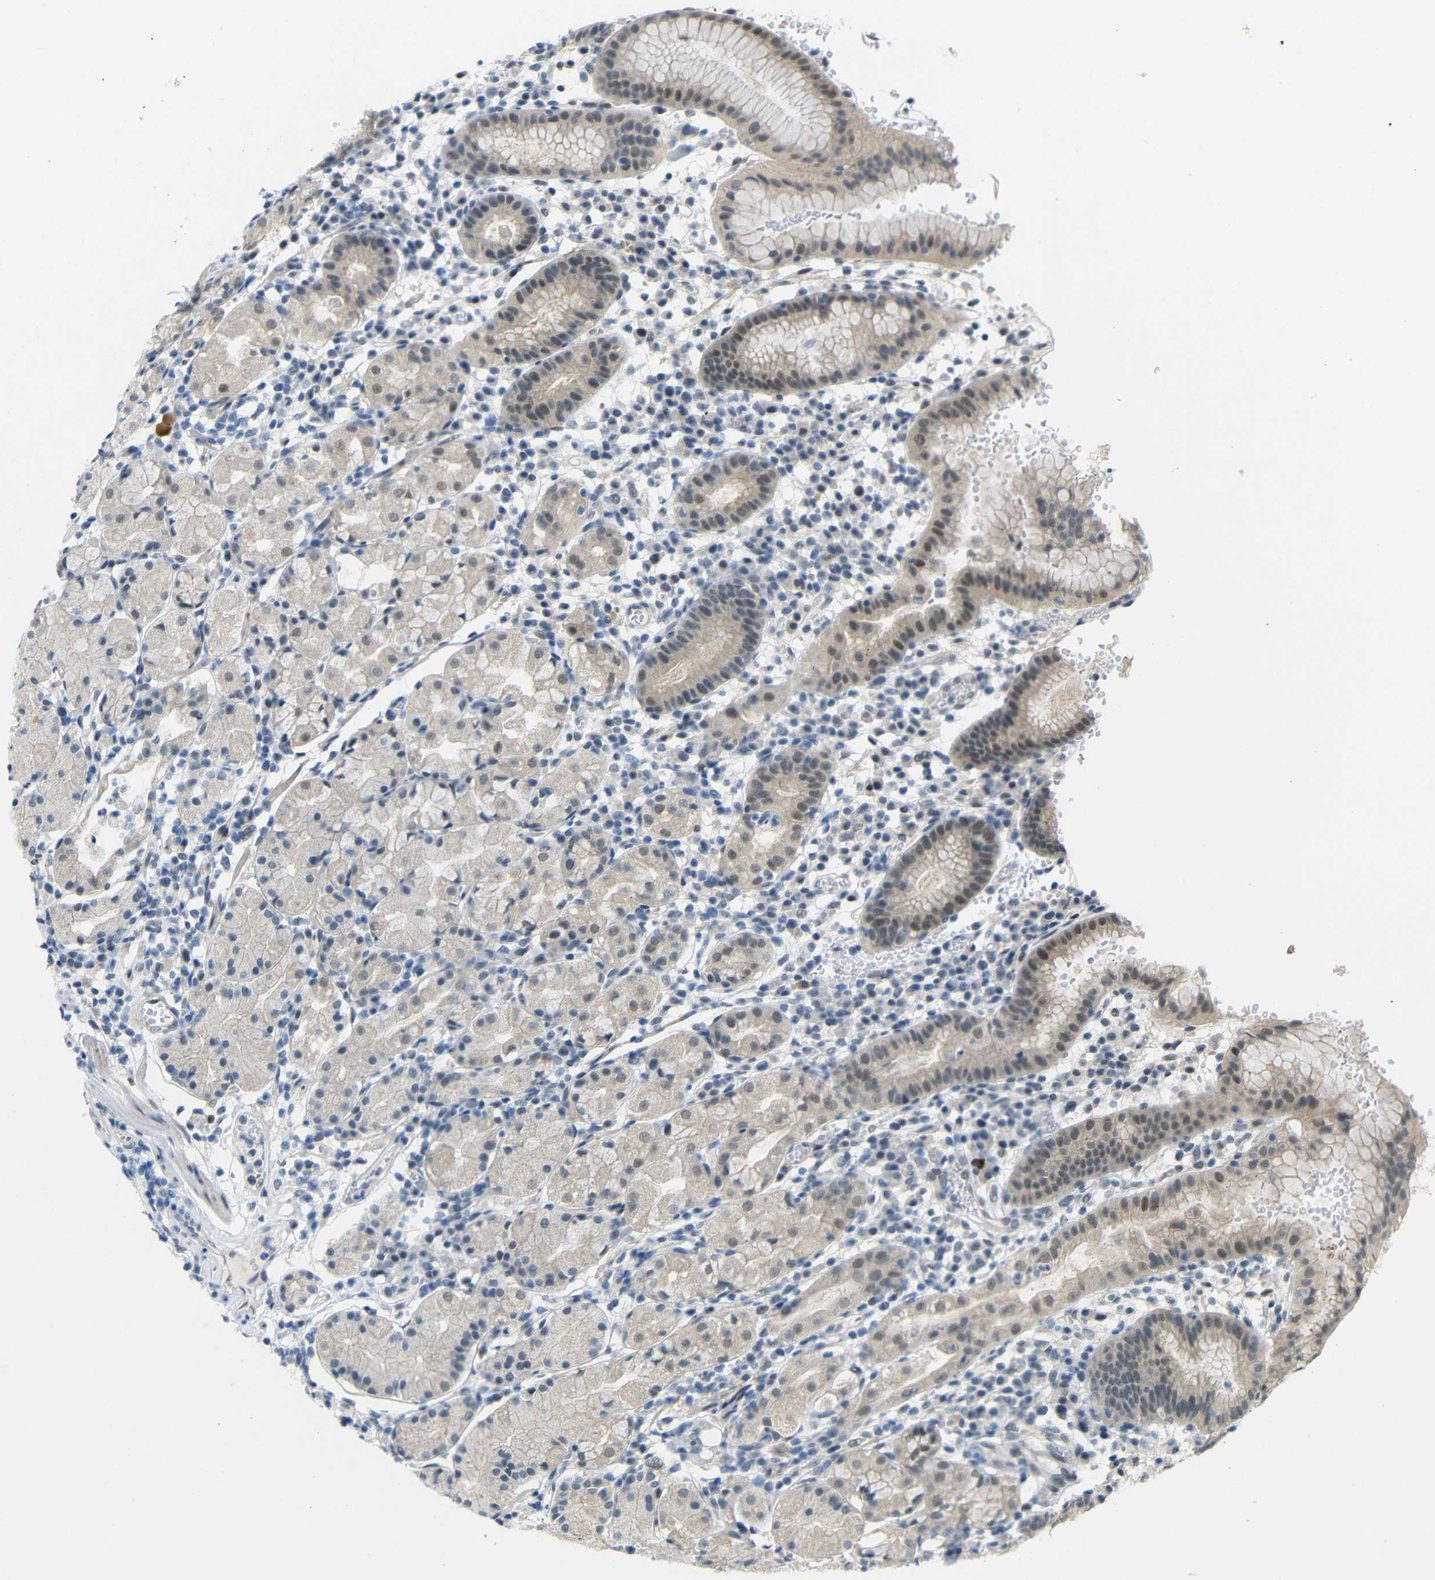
{"staining": {"intensity": "weak", "quantity": ">75%", "location": "cytoplasmic/membranous,nuclear"}, "tissue": "stomach", "cell_type": "Glandular cells", "image_type": "normal", "snomed": [{"axis": "morphology", "description": "Normal tissue, NOS"}, {"axis": "topography", "description": "Stomach"}, {"axis": "topography", "description": "Stomach, lower"}], "caption": "Protein analysis of benign stomach exhibits weak cytoplasmic/membranous,nuclear staining in about >75% of glandular cells.", "gene": "GPR158", "patient": {"sex": "female", "age": 75}}